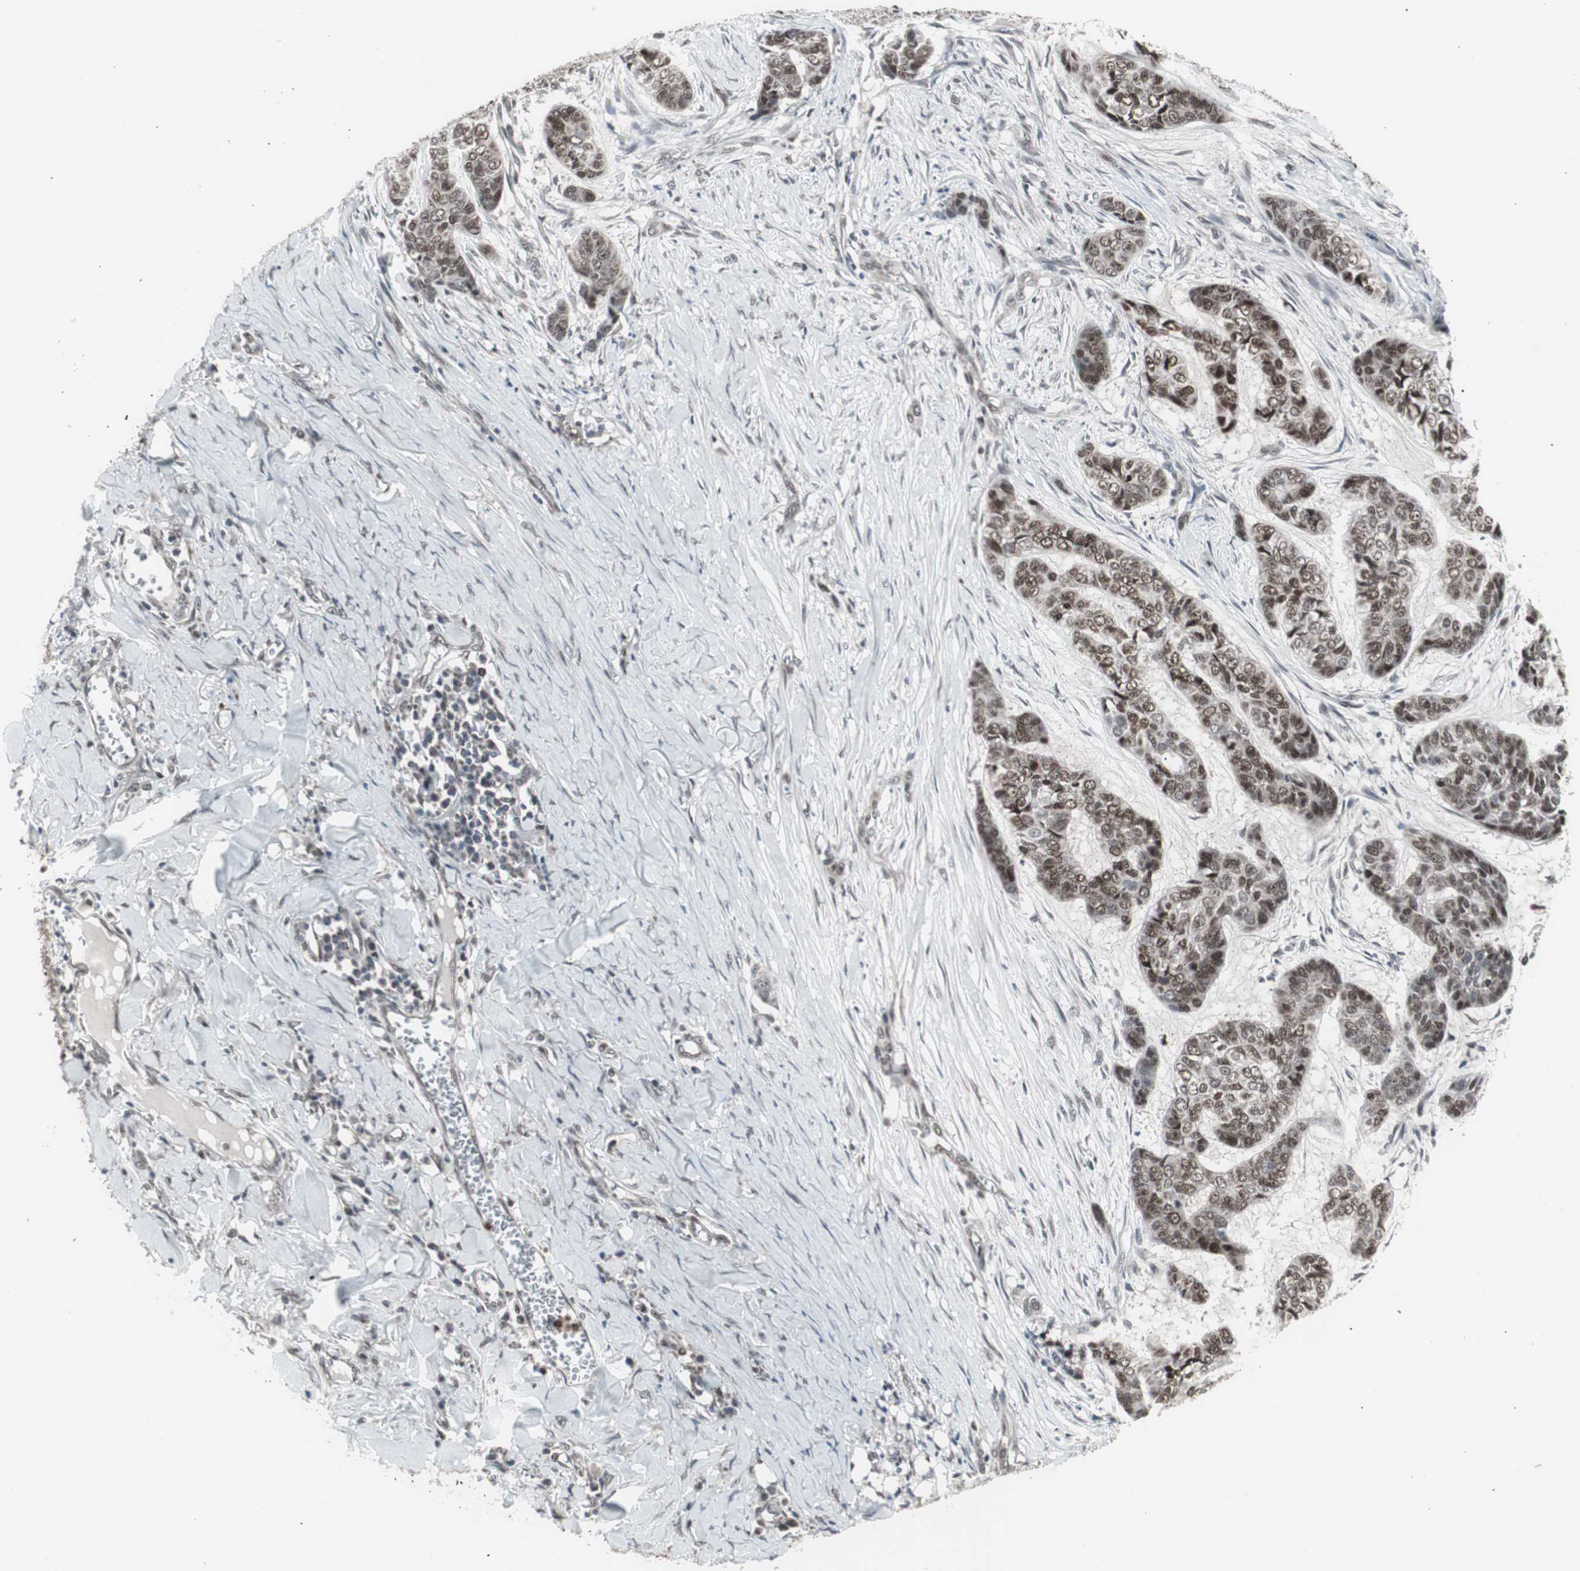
{"staining": {"intensity": "strong", "quantity": ">75%", "location": "nuclear"}, "tissue": "skin cancer", "cell_type": "Tumor cells", "image_type": "cancer", "snomed": [{"axis": "morphology", "description": "Basal cell carcinoma"}, {"axis": "topography", "description": "Skin"}], "caption": "Skin cancer stained with immunohistochemistry (IHC) shows strong nuclear positivity in approximately >75% of tumor cells.", "gene": "RXRA", "patient": {"sex": "female", "age": 64}}